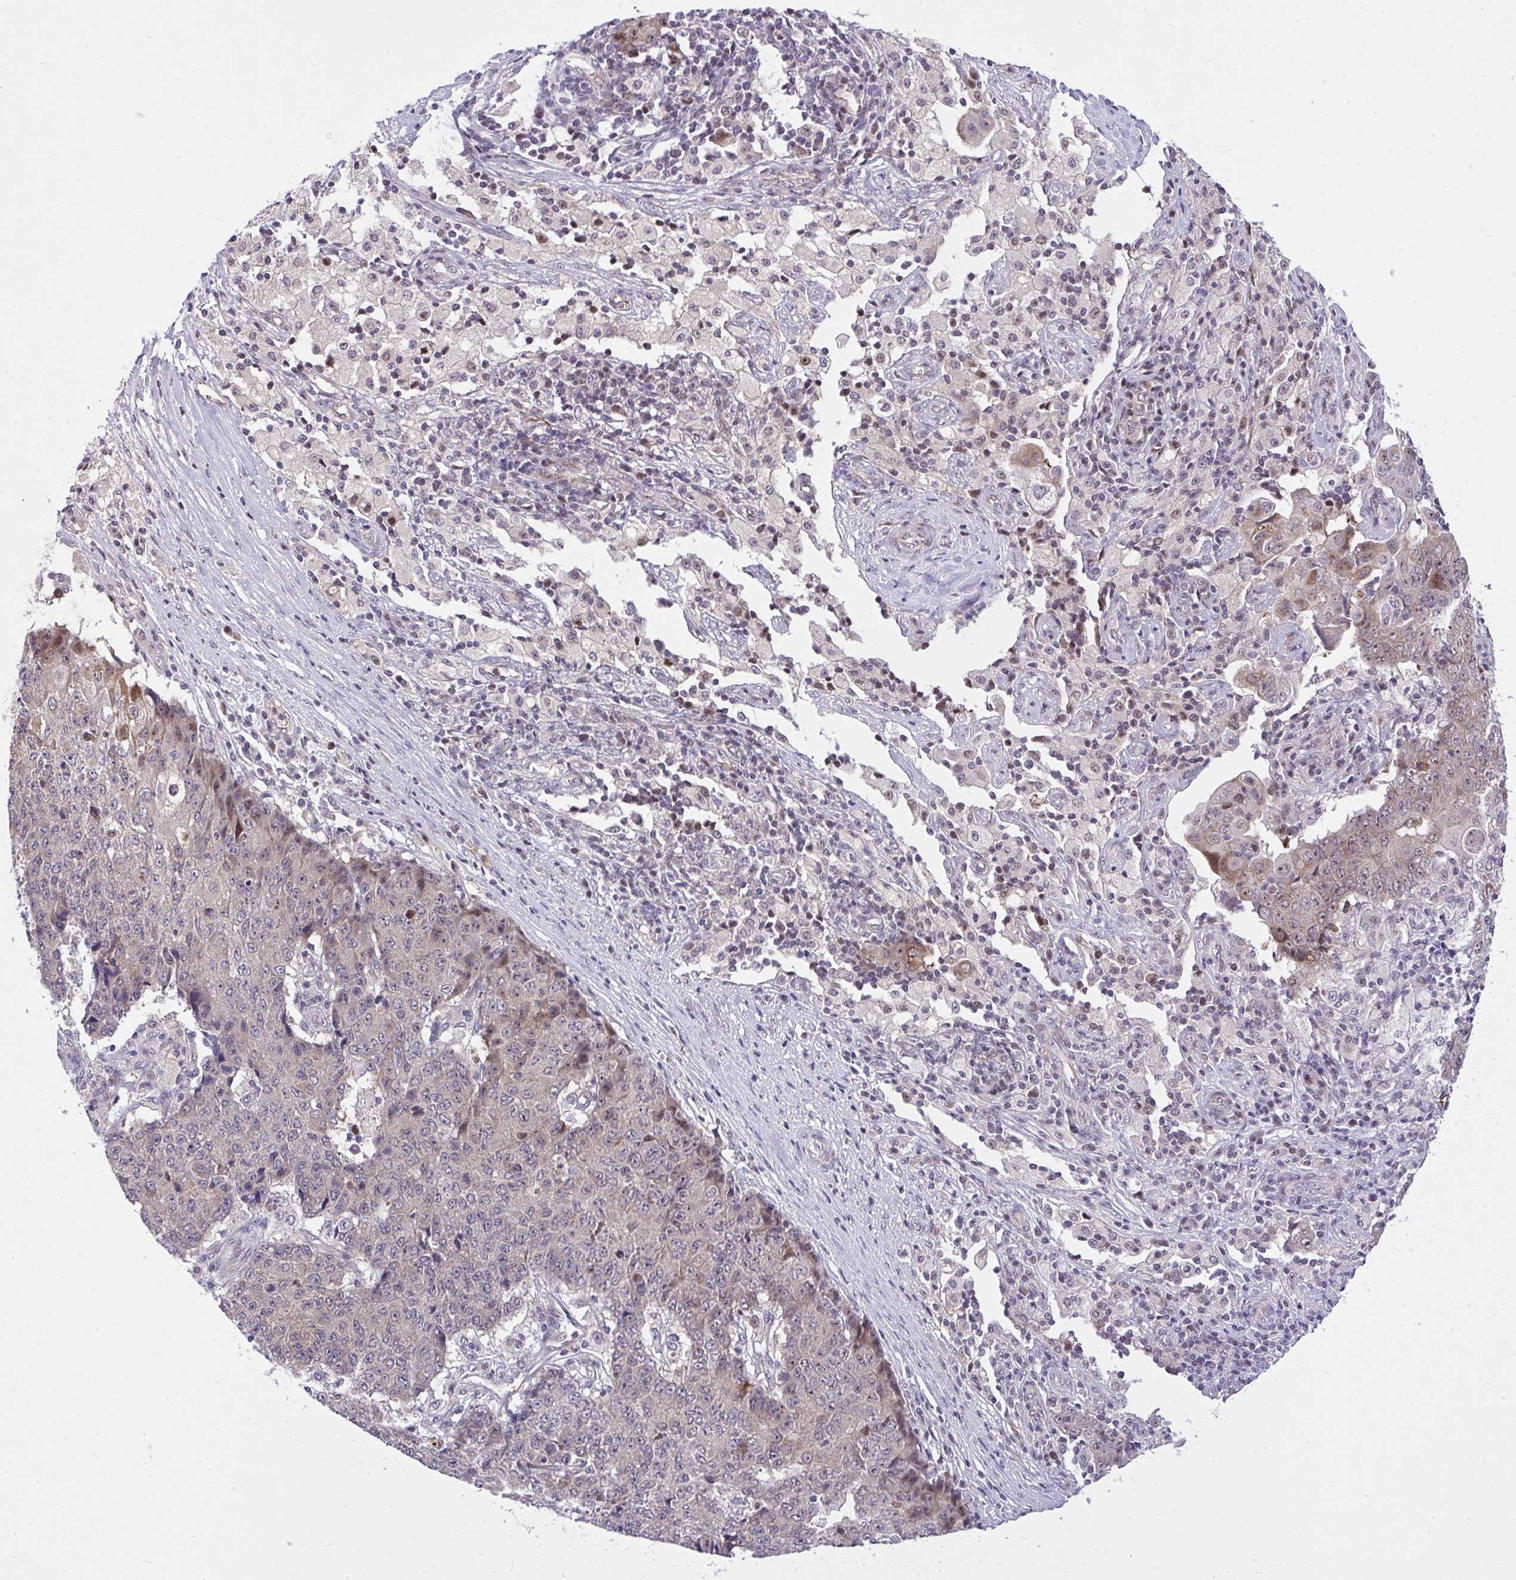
{"staining": {"intensity": "weak", "quantity": ">75%", "location": "cytoplasmic/membranous,nuclear"}, "tissue": "ovarian cancer", "cell_type": "Tumor cells", "image_type": "cancer", "snomed": [{"axis": "morphology", "description": "Carcinoma, endometroid"}, {"axis": "topography", "description": "Ovary"}], "caption": "There is low levels of weak cytoplasmic/membranous and nuclear expression in tumor cells of endometroid carcinoma (ovarian), as demonstrated by immunohistochemical staining (brown color).", "gene": "CHIA", "patient": {"sex": "female", "age": 42}}